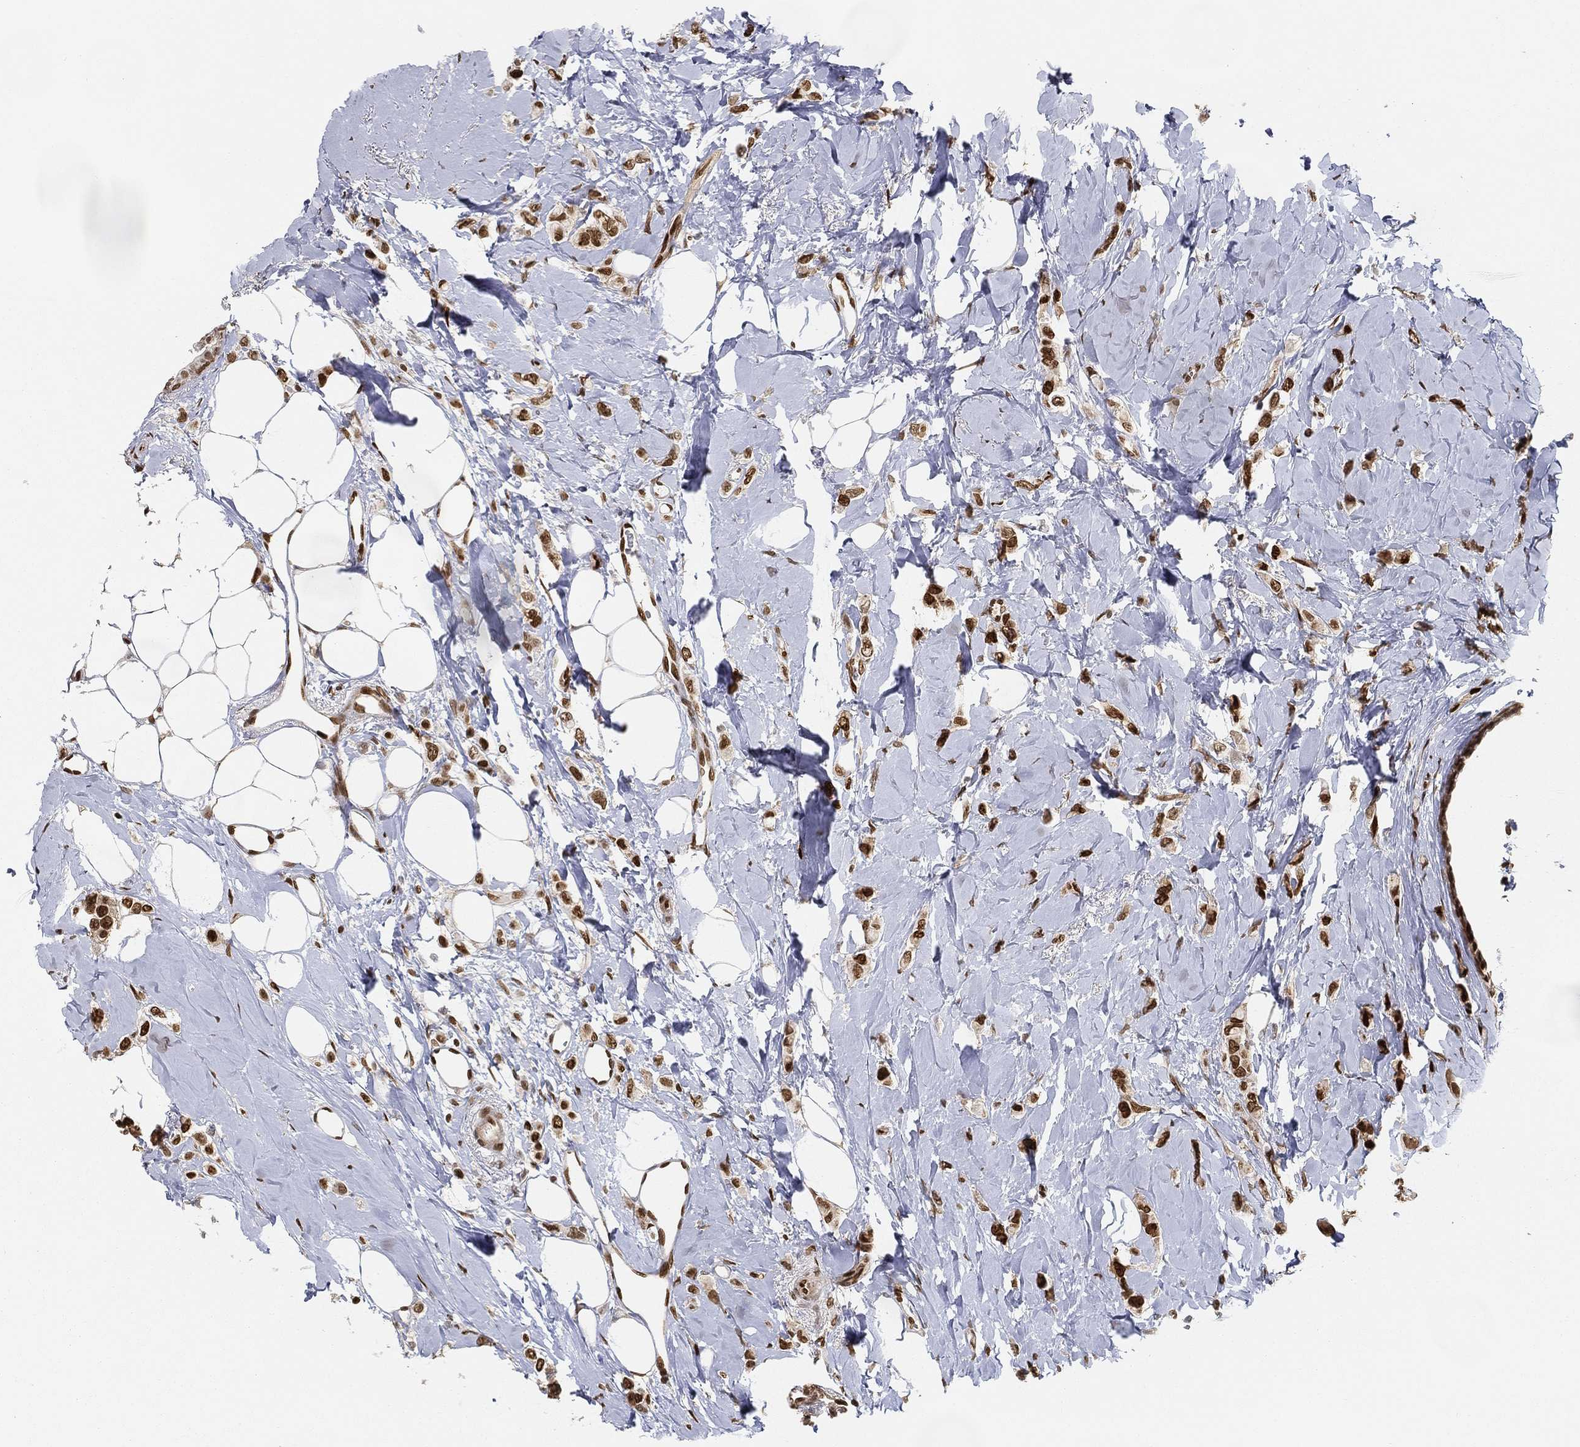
{"staining": {"intensity": "strong", "quantity": "25%-75%", "location": "nuclear"}, "tissue": "breast cancer", "cell_type": "Tumor cells", "image_type": "cancer", "snomed": [{"axis": "morphology", "description": "Lobular carcinoma"}, {"axis": "topography", "description": "Breast"}], "caption": "Lobular carcinoma (breast) stained for a protein shows strong nuclear positivity in tumor cells. Ihc stains the protein of interest in brown and the nuclei are stained blue.", "gene": "LMNB1", "patient": {"sex": "female", "age": 66}}